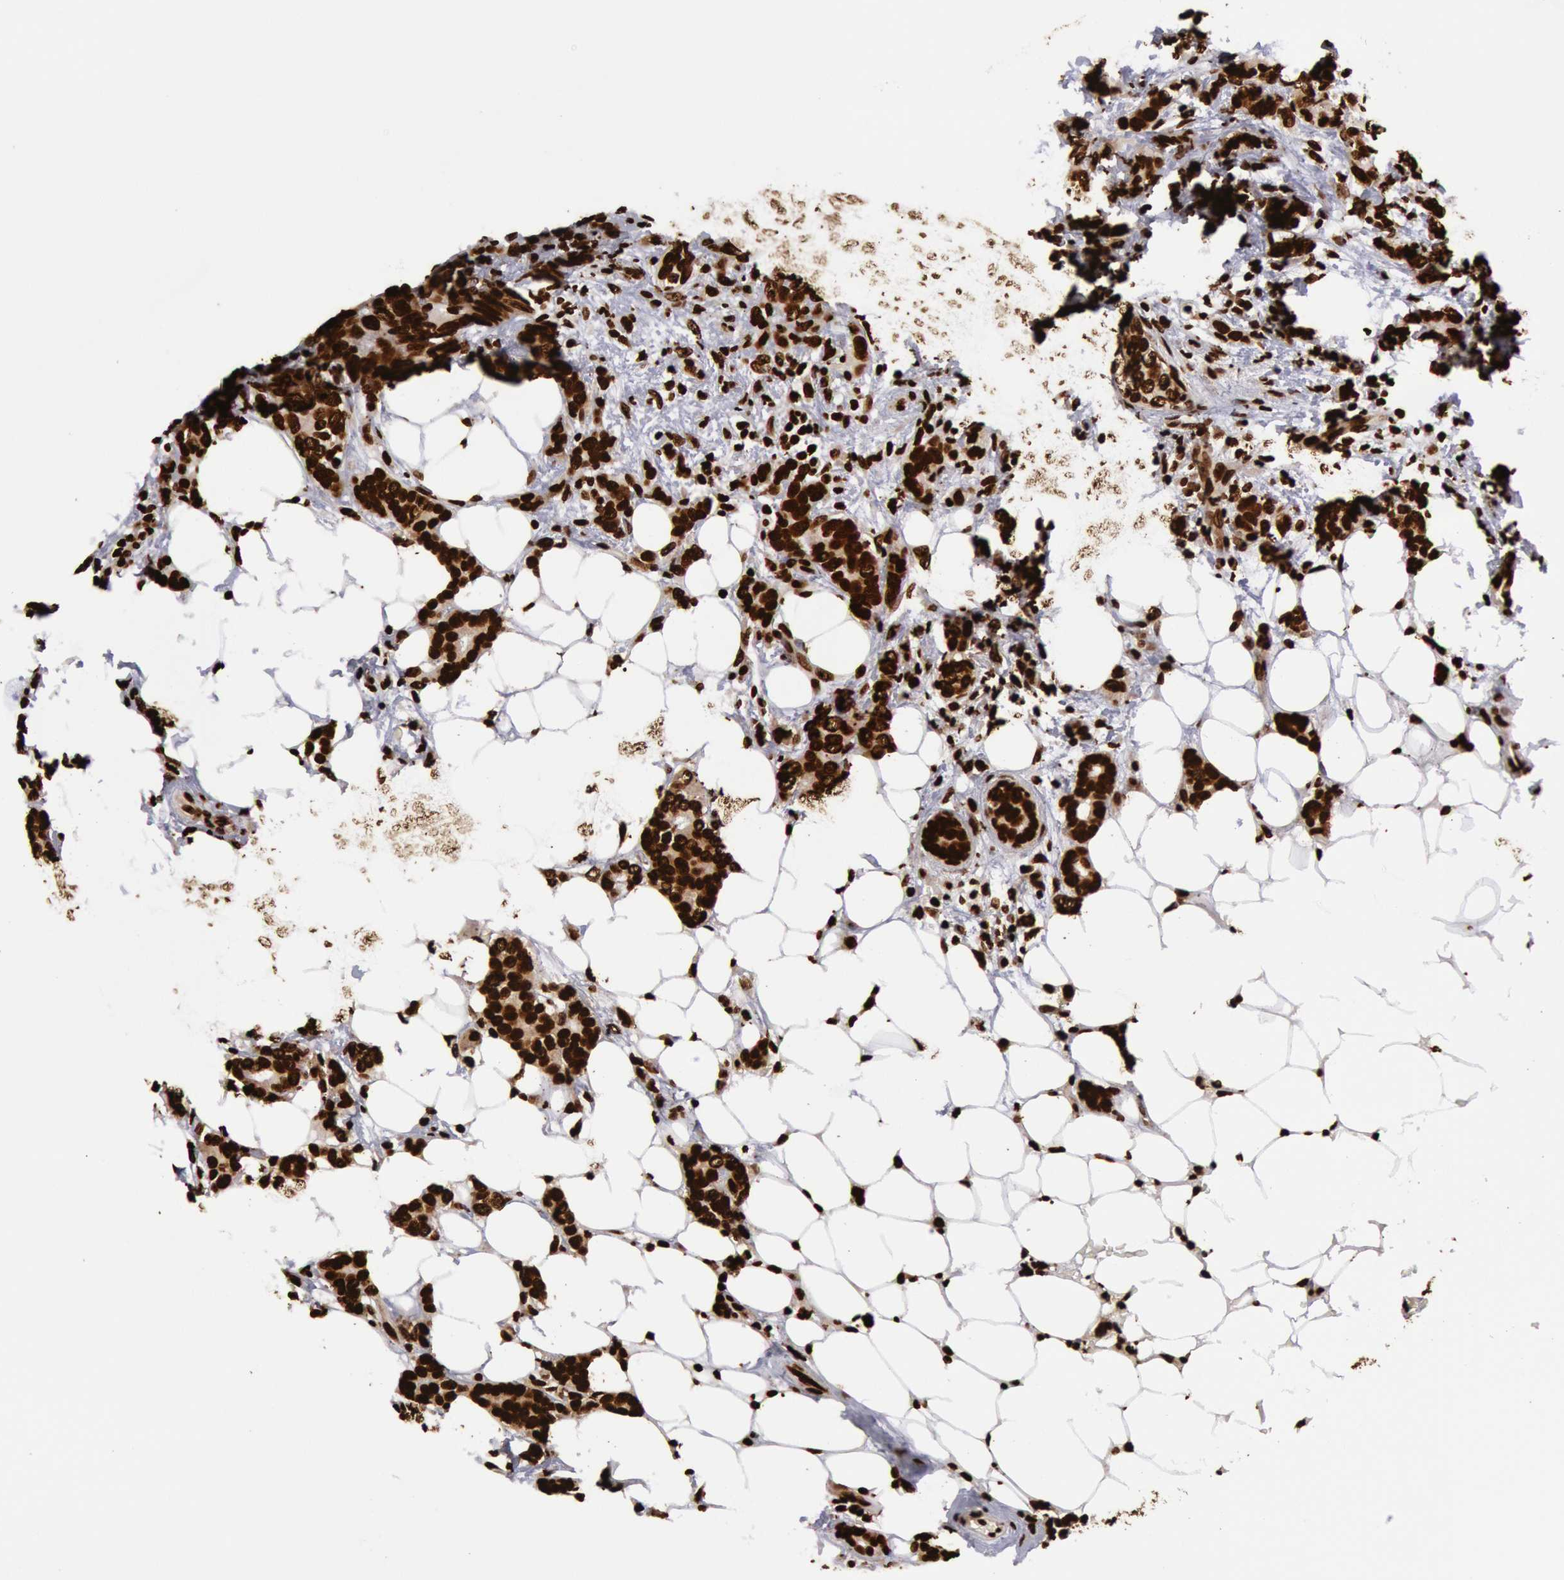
{"staining": {"intensity": "strong", "quantity": ">75%", "location": "nuclear"}, "tissue": "breast cancer", "cell_type": "Tumor cells", "image_type": "cancer", "snomed": [{"axis": "morphology", "description": "Duct carcinoma"}, {"axis": "topography", "description": "Breast"}], "caption": "Tumor cells reveal high levels of strong nuclear positivity in approximately >75% of cells in breast cancer (infiltrating ductal carcinoma). The staining was performed using DAB (3,3'-diaminobenzidine), with brown indicating positive protein expression. Nuclei are stained blue with hematoxylin.", "gene": "H3-4", "patient": {"sex": "female", "age": 53}}